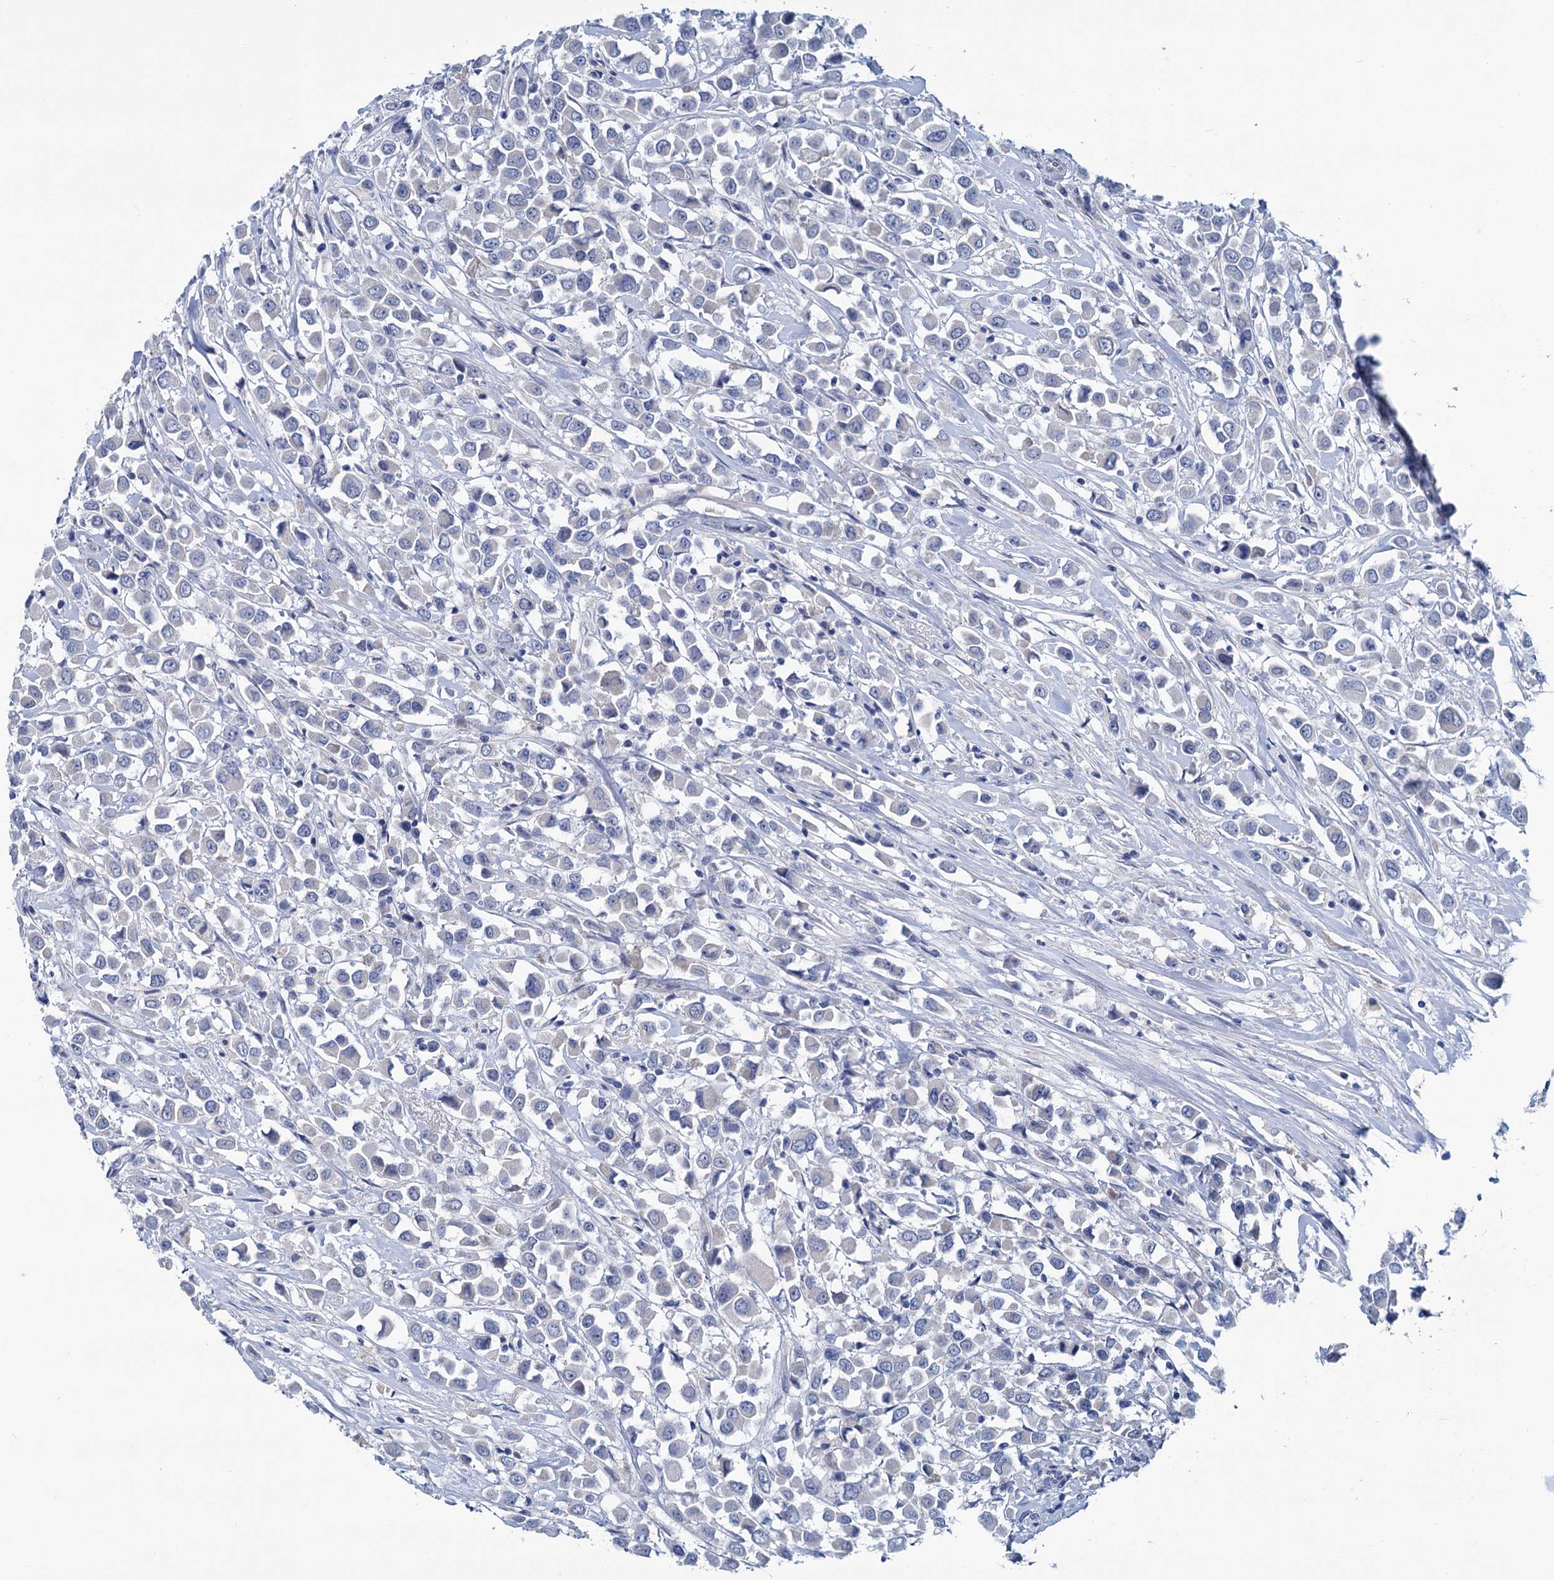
{"staining": {"intensity": "negative", "quantity": "none", "location": "none"}, "tissue": "breast cancer", "cell_type": "Tumor cells", "image_type": "cancer", "snomed": [{"axis": "morphology", "description": "Duct carcinoma"}, {"axis": "topography", "description": "Breast"}], "caption": "Immunohistochemistry (IHC) of breast invasive ductal carcinoma shows no expression in tumor cells. Nuclei are stained in blue.", "gene": "MYOZ3", "patient": {"sex": "female", "age": 61}}